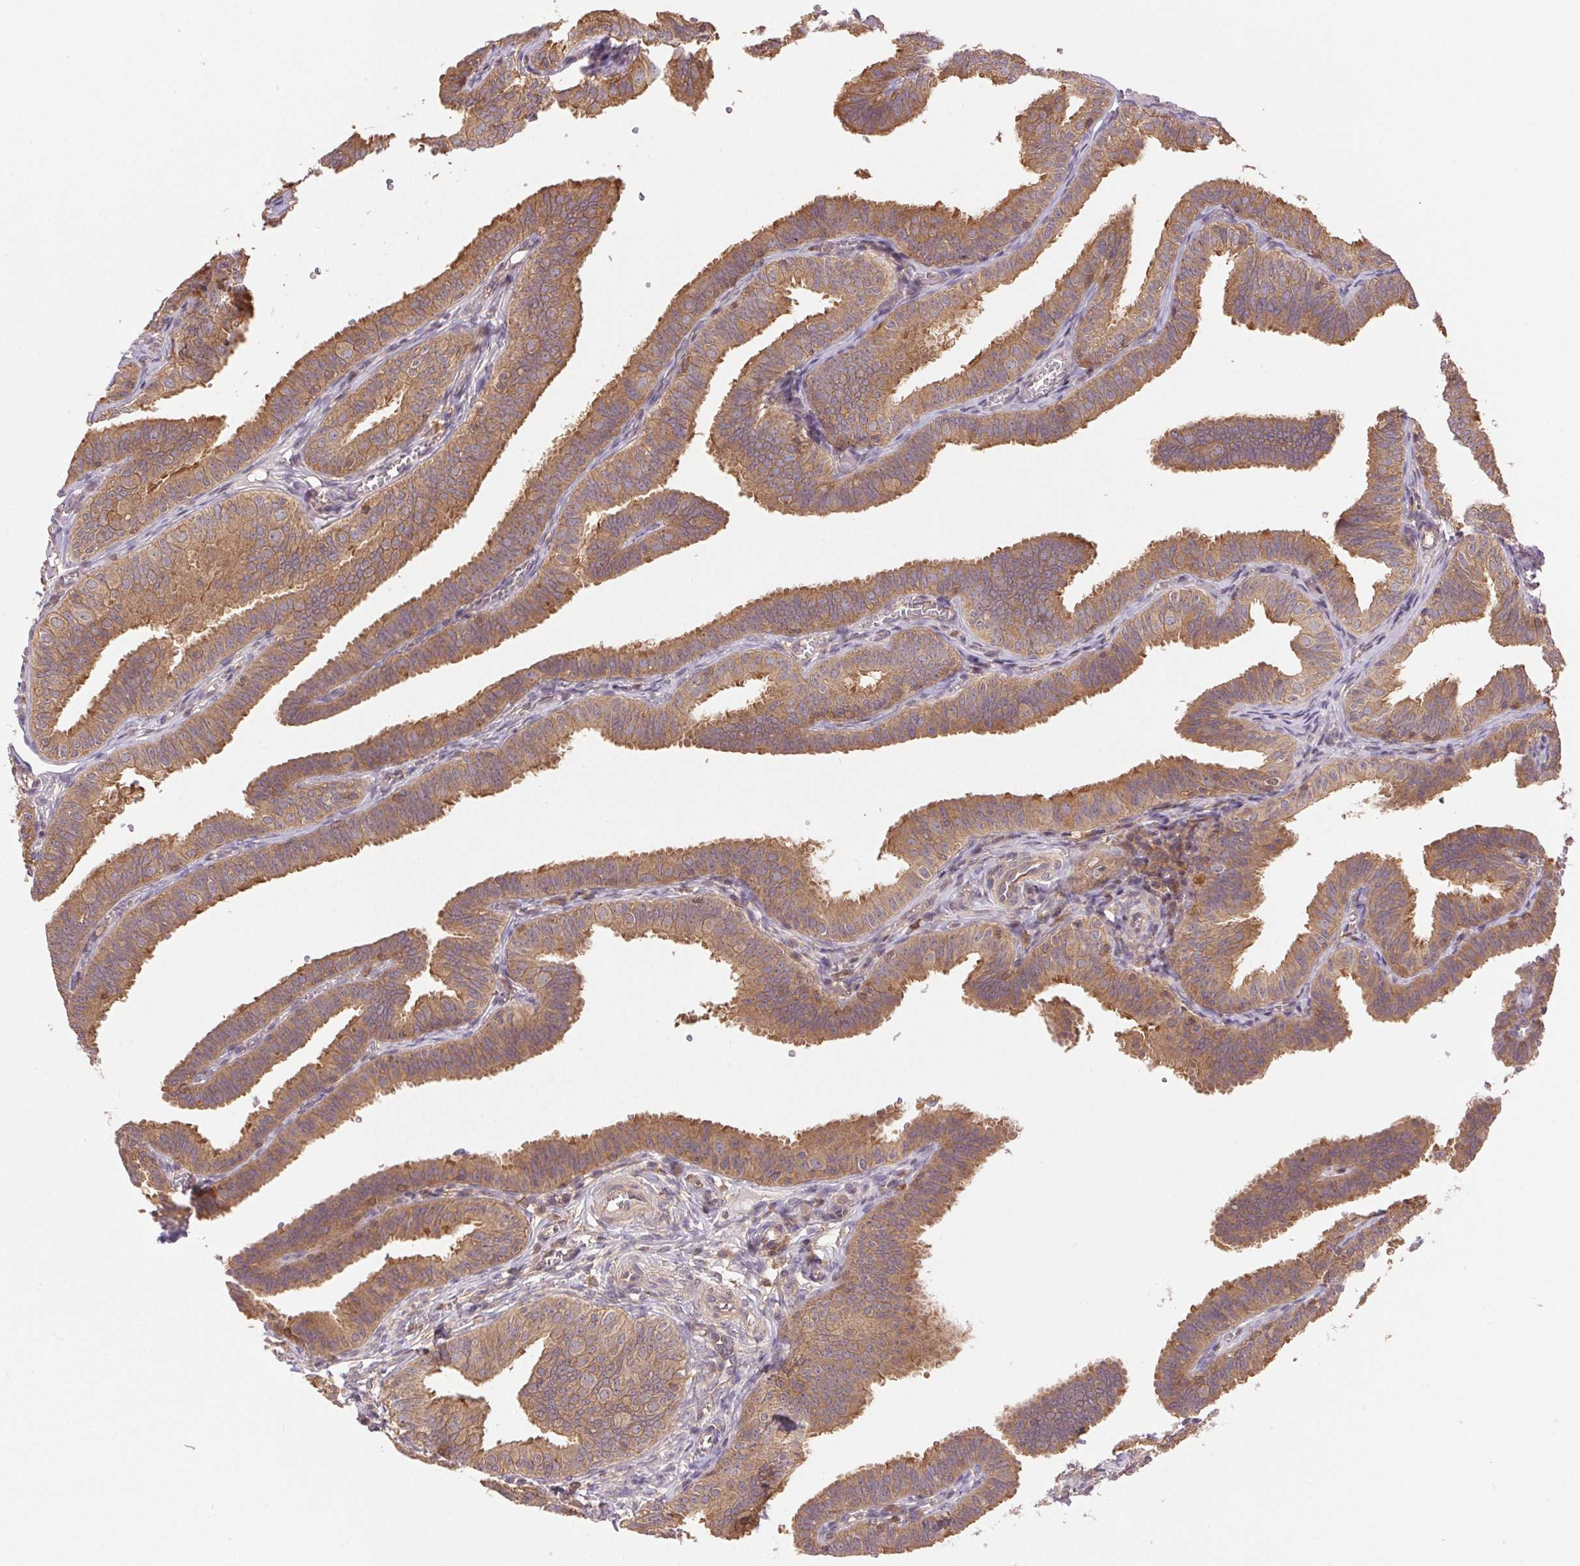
{"staining": {"intensity": "moderate", "quantity": ">75%", "location": "cytoplasmic/membranous"}, "tissue": "fallopian tube", "cell_type": "Glandular cells", "image_type": "normal", "snomed": [{"axis": "morphology", "description": "Normal tissue, NOS"}, {"axis": "topography", "description": "Fallopian tube"}], "caption": "Moderate cytoplasmic/membranous expression for a protein is identified in about >75% of glandular cells of unremarkable fallopian tube using immunohistochemistry (IHC).", "gene": "GDI1", "patient": {"sex": "female", "age": 25}}